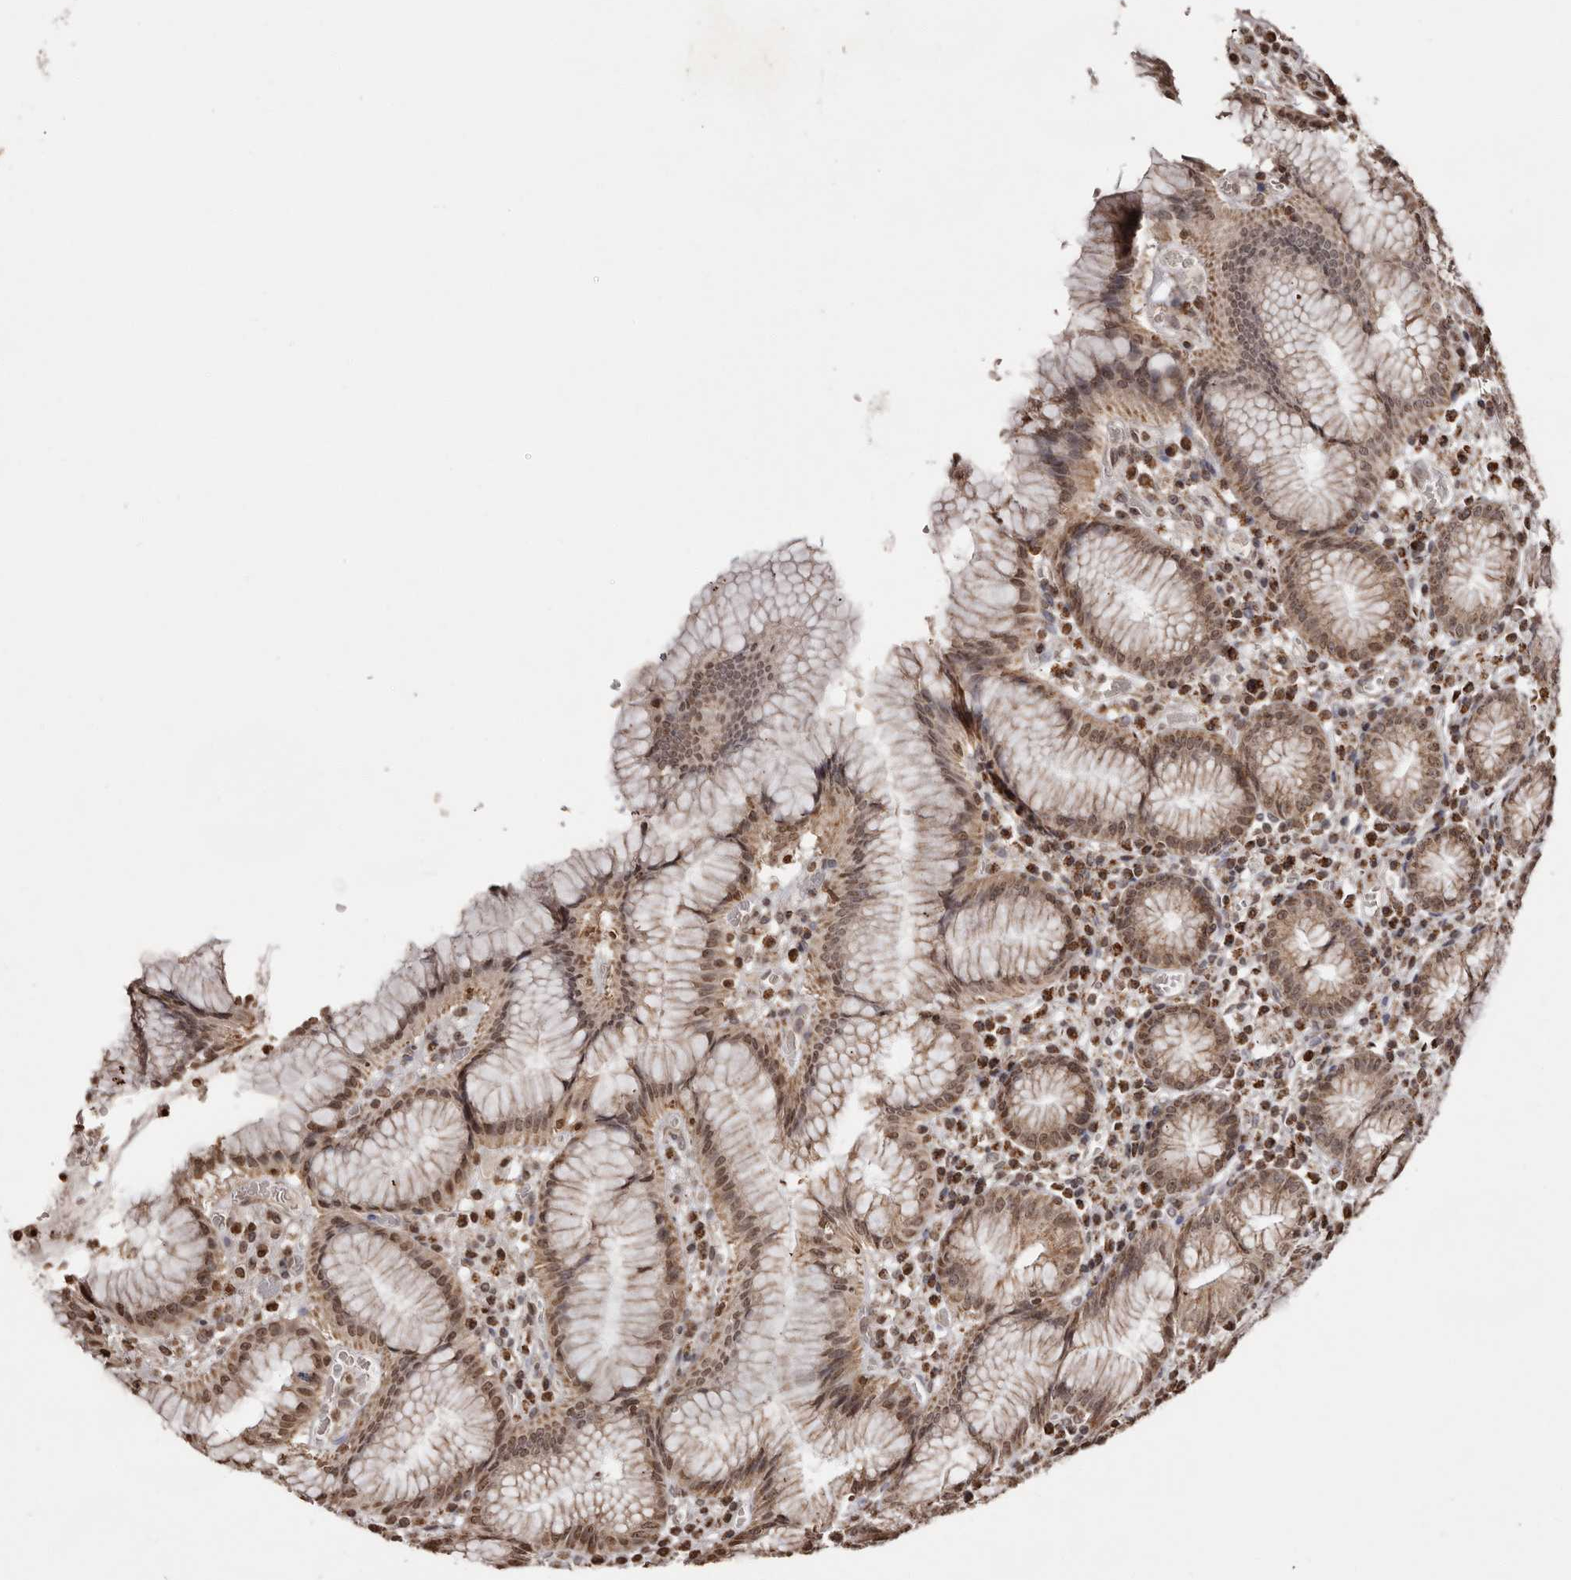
{"staining": {"intensity": "moderate", "quantity": ">75%", "location": "cytoplasmic/membranous,nuclear"}, "tissue": "stomach", "cell_type": "Glandular cells", "image_type": "normal", "snomed": [{"axis": "morphology", "description": "Normal tissue, NOS"}, {"axis": "topography", "description": "Stomach"}], "caption": "Protein expression analysis of unremarkable stomach displays moderate cytoplasmic/membranous,nuclear positivity in about >75% of glandular cells.", "gene": "CCDC190", "patient": {"sex": "male", "age": 55}}